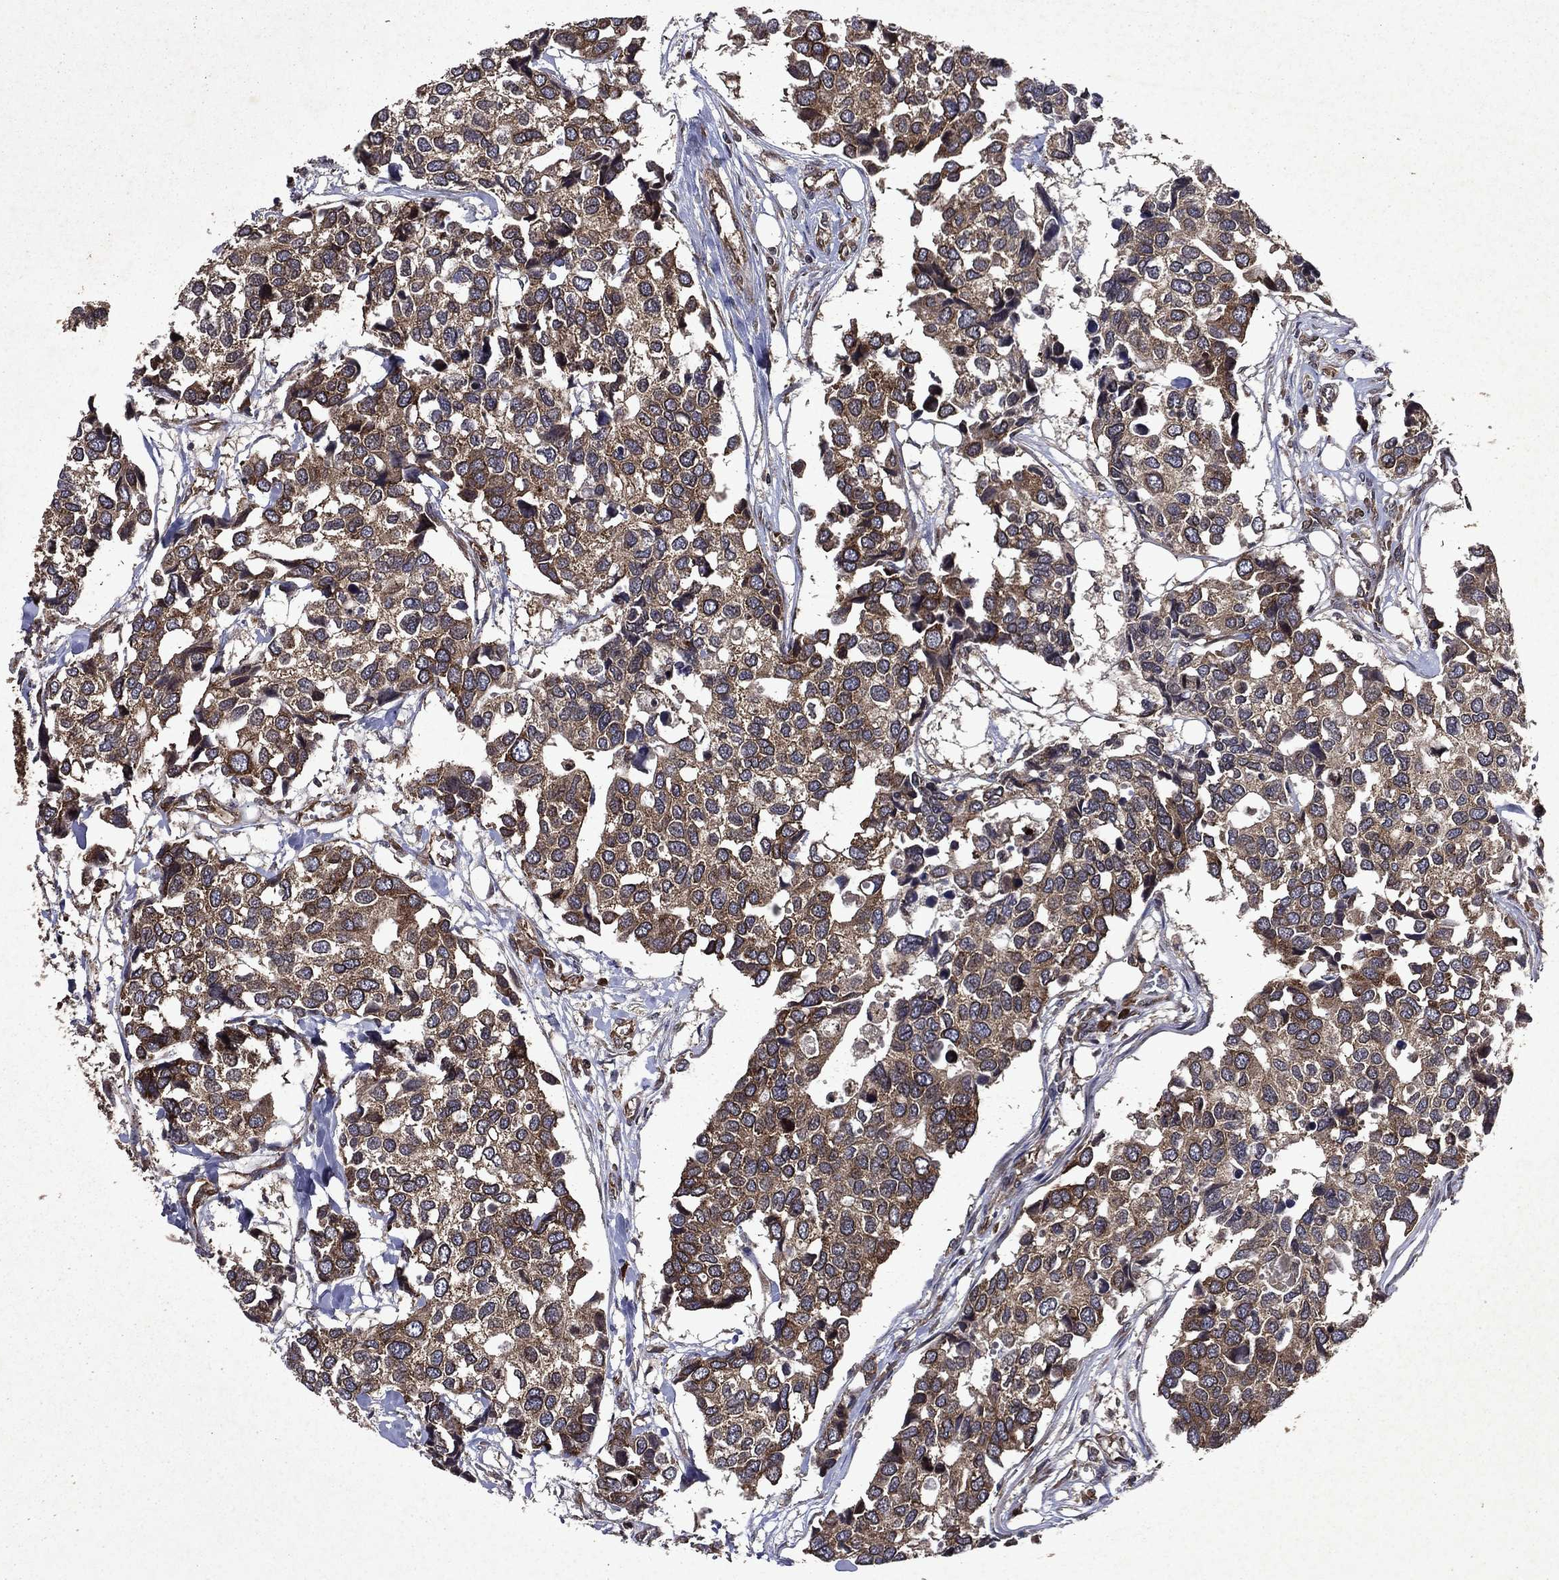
{"staining": {"intensity": "weak", "quantity": ">75%", "location": "cytoplasmic/membranous"}, "tissue": "breast cancer", "cell_type": "Tumor cells", "image_type": "cancer", "snomed": [{"axis": "morphology", "description": "Duct carcinoma"}, {"axis": "topography", "description": "Breast"}], "caption": "Protein staining of breast cancer (intraductal carcinoma) tissue shows weak cytoplasmic/membranous positivity in approximately >75% of tumor cells. (IHC, brightfield microscopy, high magnification).", "gene": "EIF2B4", "patient": {"sex": "female", "age": 83}}